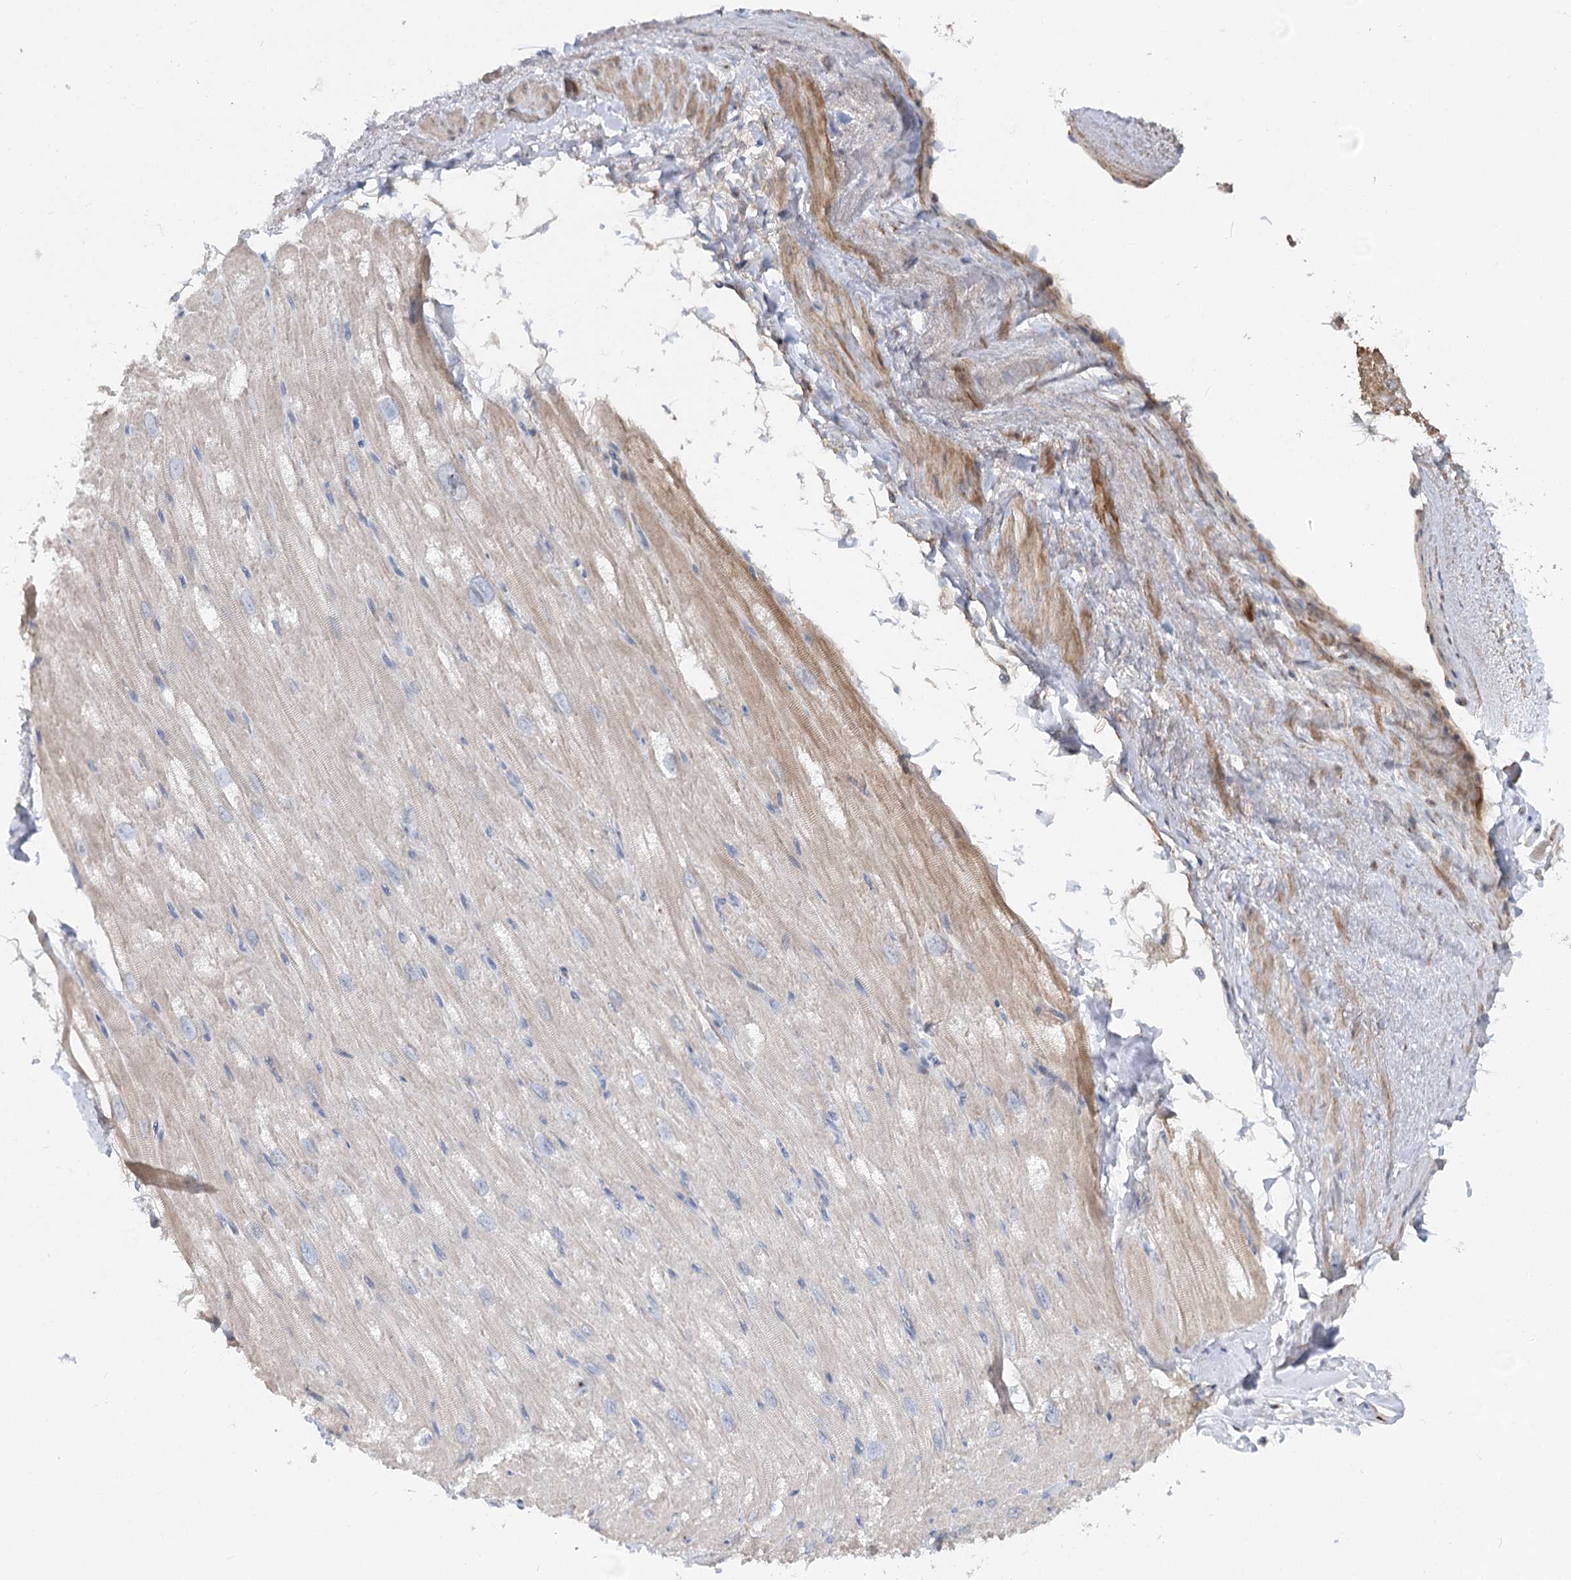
{"staining": {"intensity": "moderate", "quantity": ">75%", "location": "cytoplasmic/membranous"}, "tissue": "heart muscle", "cell_type": "Cardiomyocytes", "image_type": "normal", "snomed": [{"axis": "morphology", "description": "Normal tissue, NOS"}, {"axis": "topography", "description": "Heart"}], "caption": "Protein staining displays moderate cytoplasmic/membranous staining in approximately >75% of cardiomyocytes in normal heart muscle. Nuclei are stained in blue.", "gene": "FGF19", "patient": {"sex": "male", "age": 50}}